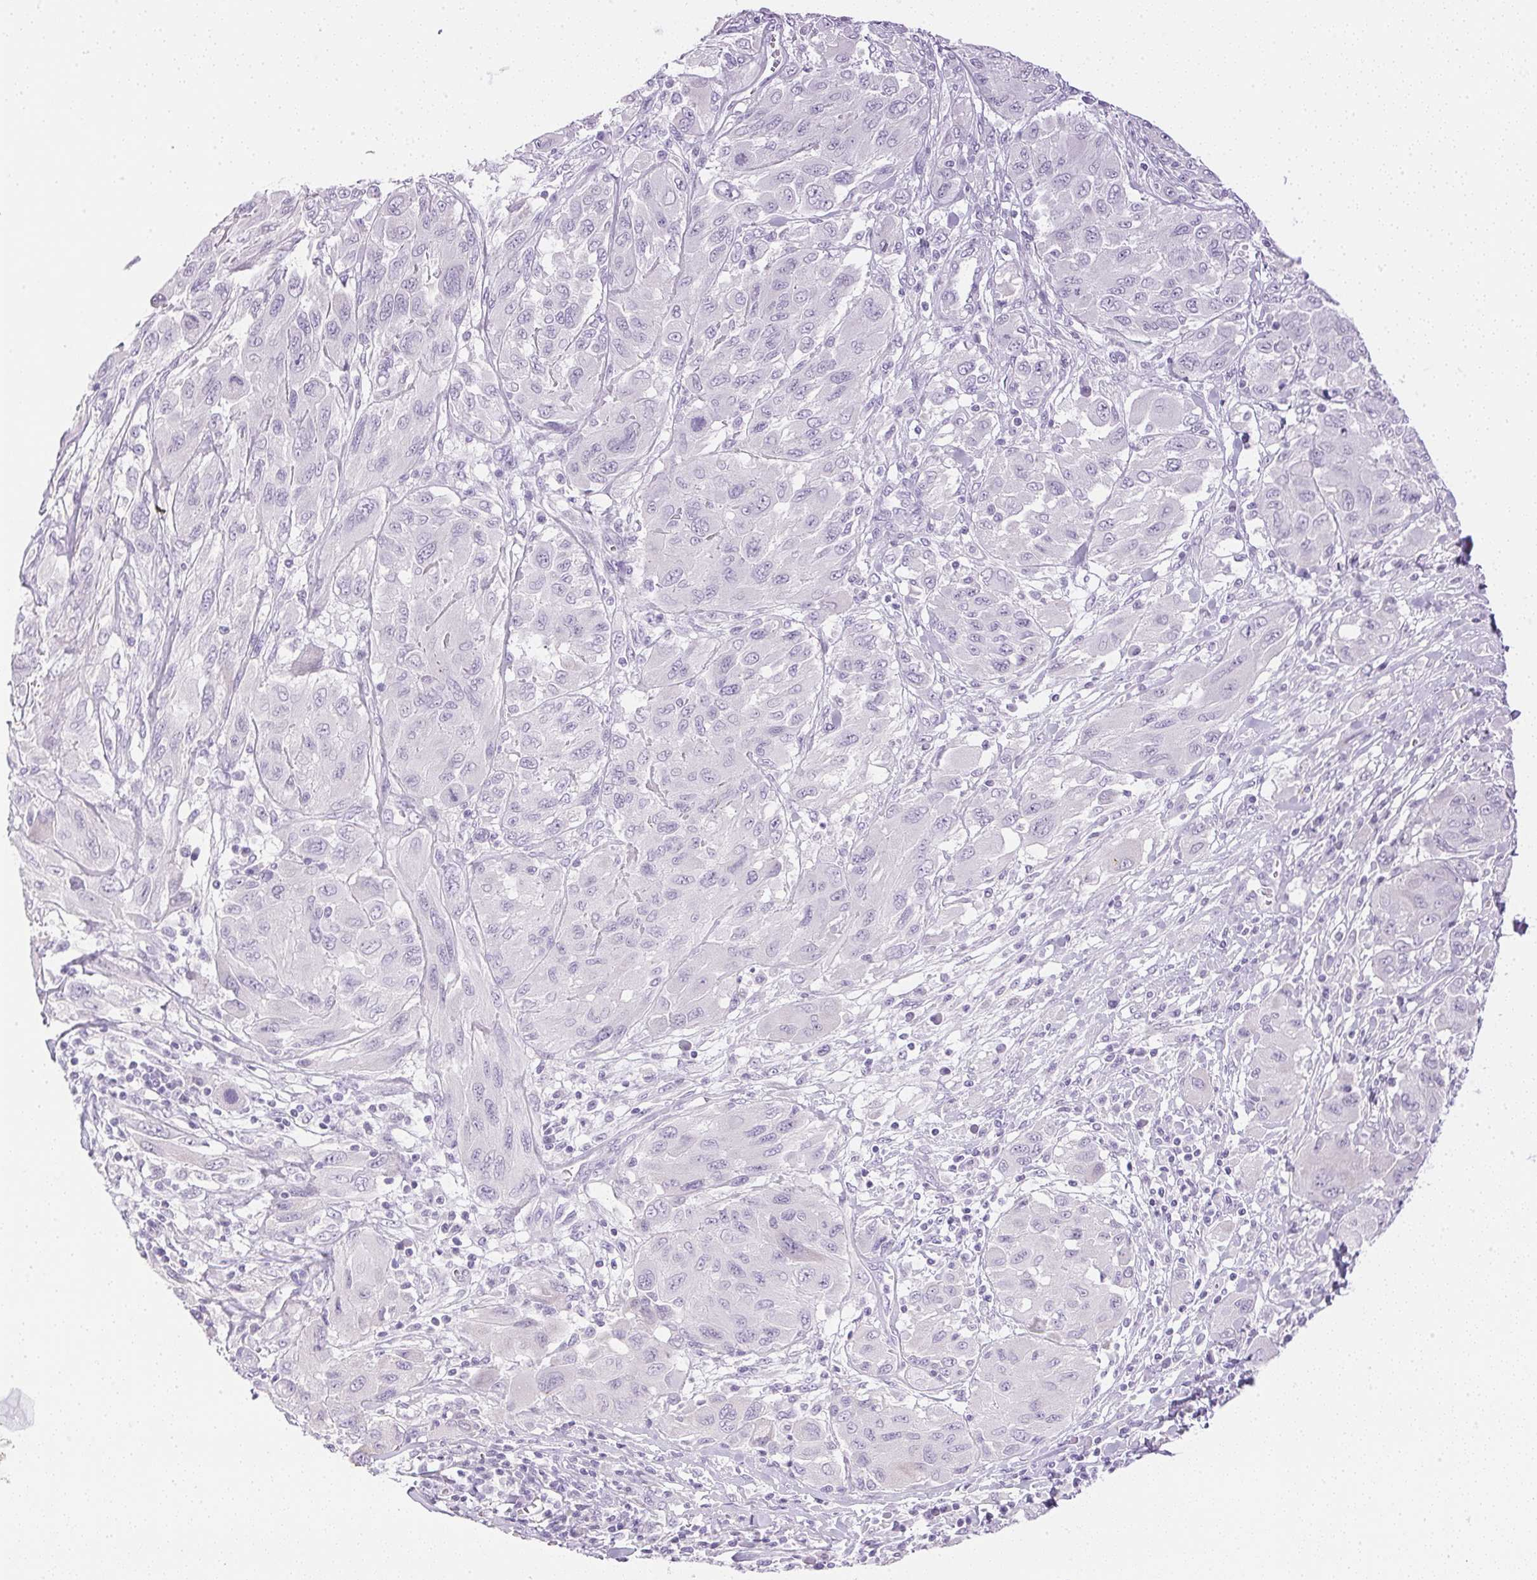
{"staining": {"intensity": "negative", "quantity": "none", "location": "none"}, "tissue": "melanoma", "cell_type": "Tumor cells", "image_type": "cancer", "snomed": [{"axis": "morphology", "description": "Malignant melanoma, NOS"}, {"axis": "topography", "description": "Skin"}], "caption": "Photomicrograph shows no protein staining in tumor cells of melanoma tissue.", "gene": "CTRL", "patient": {"sex": "female", "age": 91}}